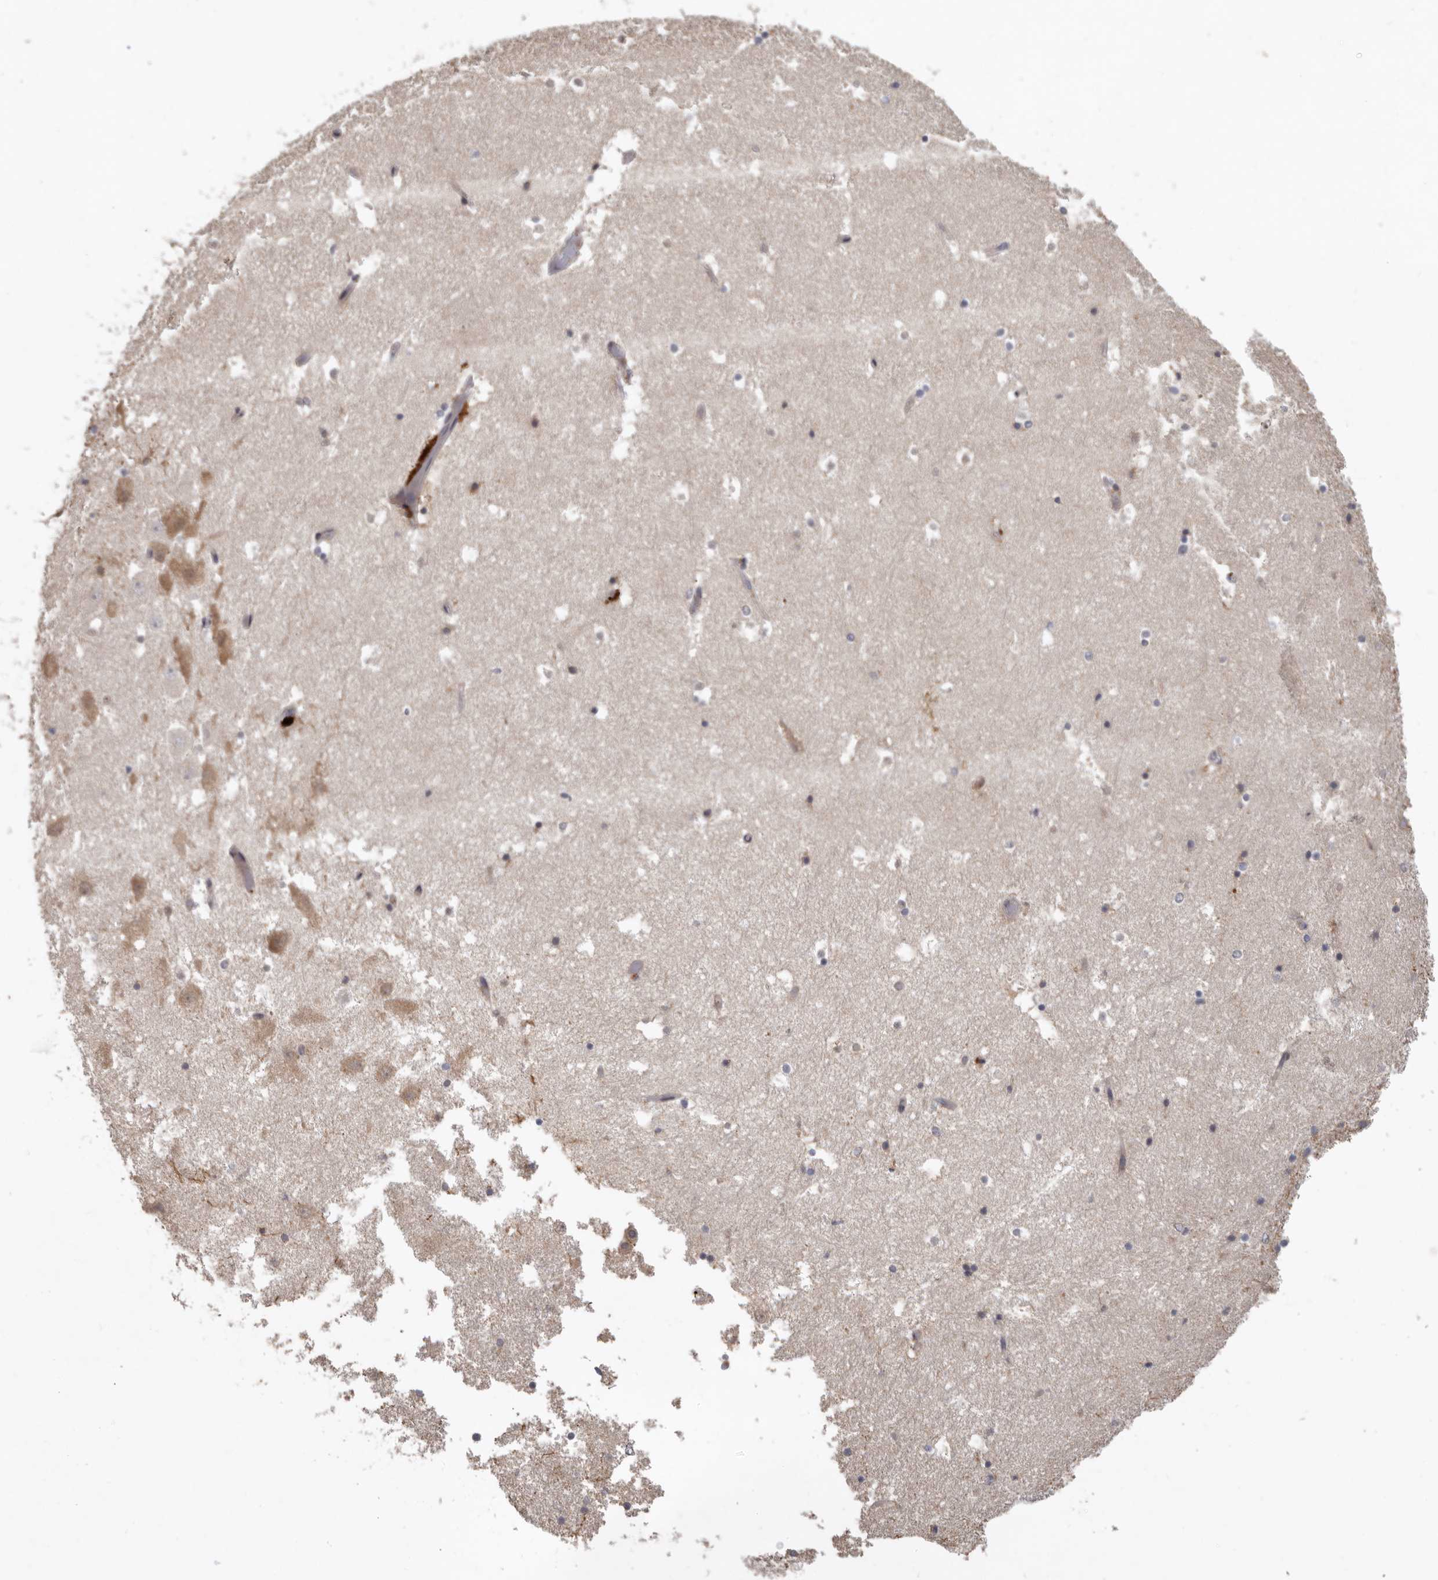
{"staining": {"intensity": "negative", "quantity": "none", "location": "none"}, "tissue": "hippocampus", "cell_type": "Glial cells", "image_type": "normal", "snomed": [{"axis": "morphology", "description": "Normal tissue, NOS"}, {"axis": "topography", "description": "Hippocampus"}], "caption": "Image shows no protein positivity in glial cells of unremarkable hippocampus. (Brightfield microscopy of DAB immunohistochemistry (IHC) at high magnification).", "gene": "NMUR1", "patient": {"sex": "female", "age": 52}}